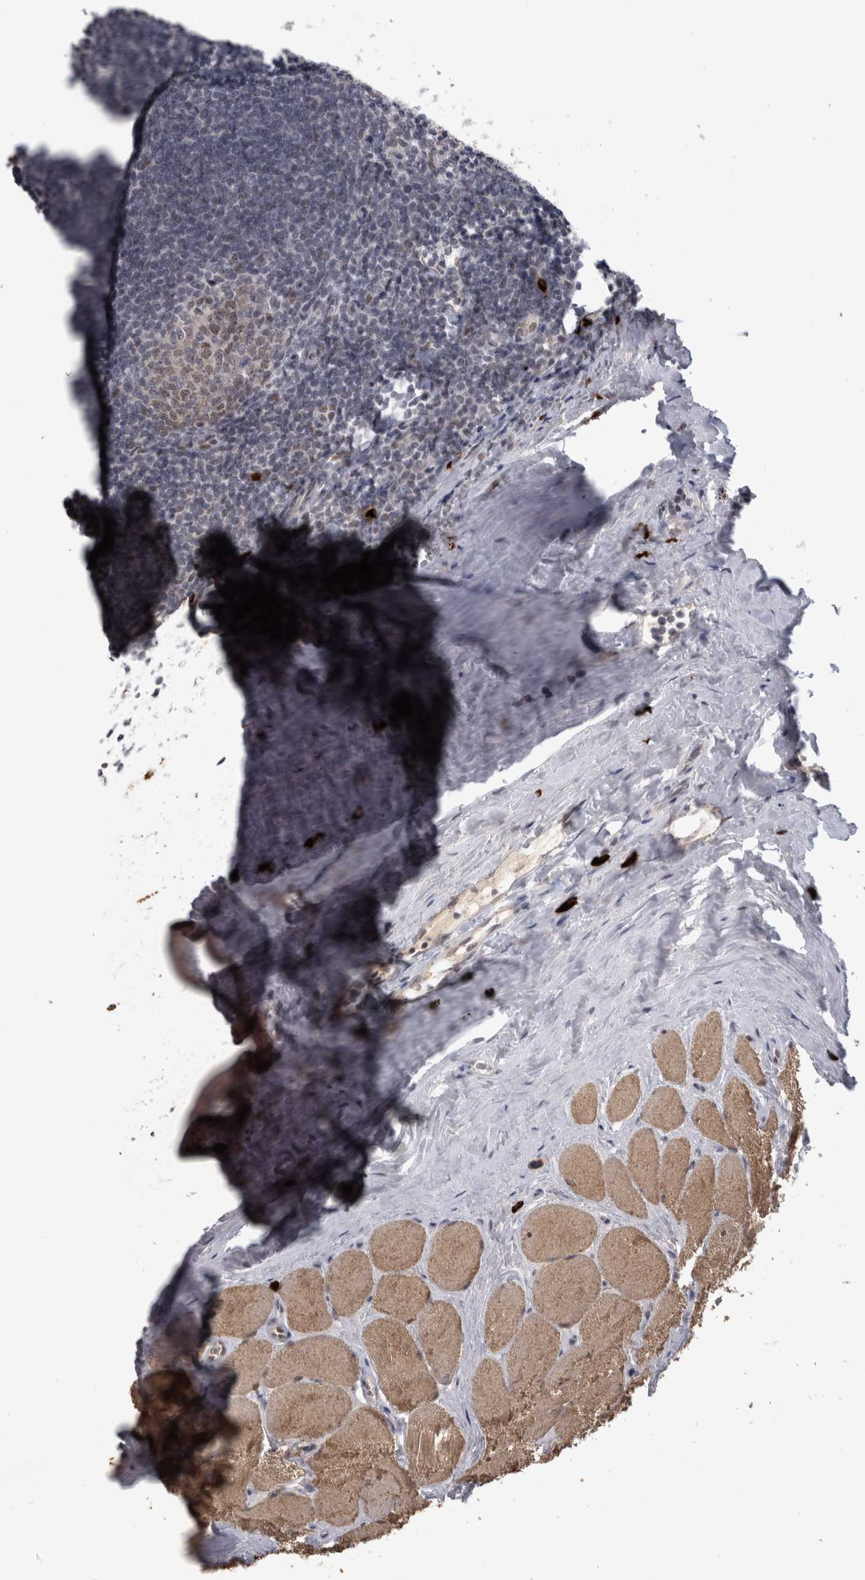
{"staining": {"intensity": "weak", "quantity": "<25%", "location": "nuclear"}, "tissue": "tonsil", "cell_type": "Germinal center cells", "image_type": "normal", "snomed": [{"axis": "morphology", "description": "Normal tissue, NOS"}, {"axis": "topography", "description": "Tonsil"}], "caption": "High power microscopy histopathology image of an immunohistochemistry histopathology image of normal tonsil, revealing no significant staining in germinal center cells. (Brightfield microscopy of DAB immunohistochemistry at high magnification).", "gene": "PEBP4", "patient": {"sex": "male", "age": 27}}